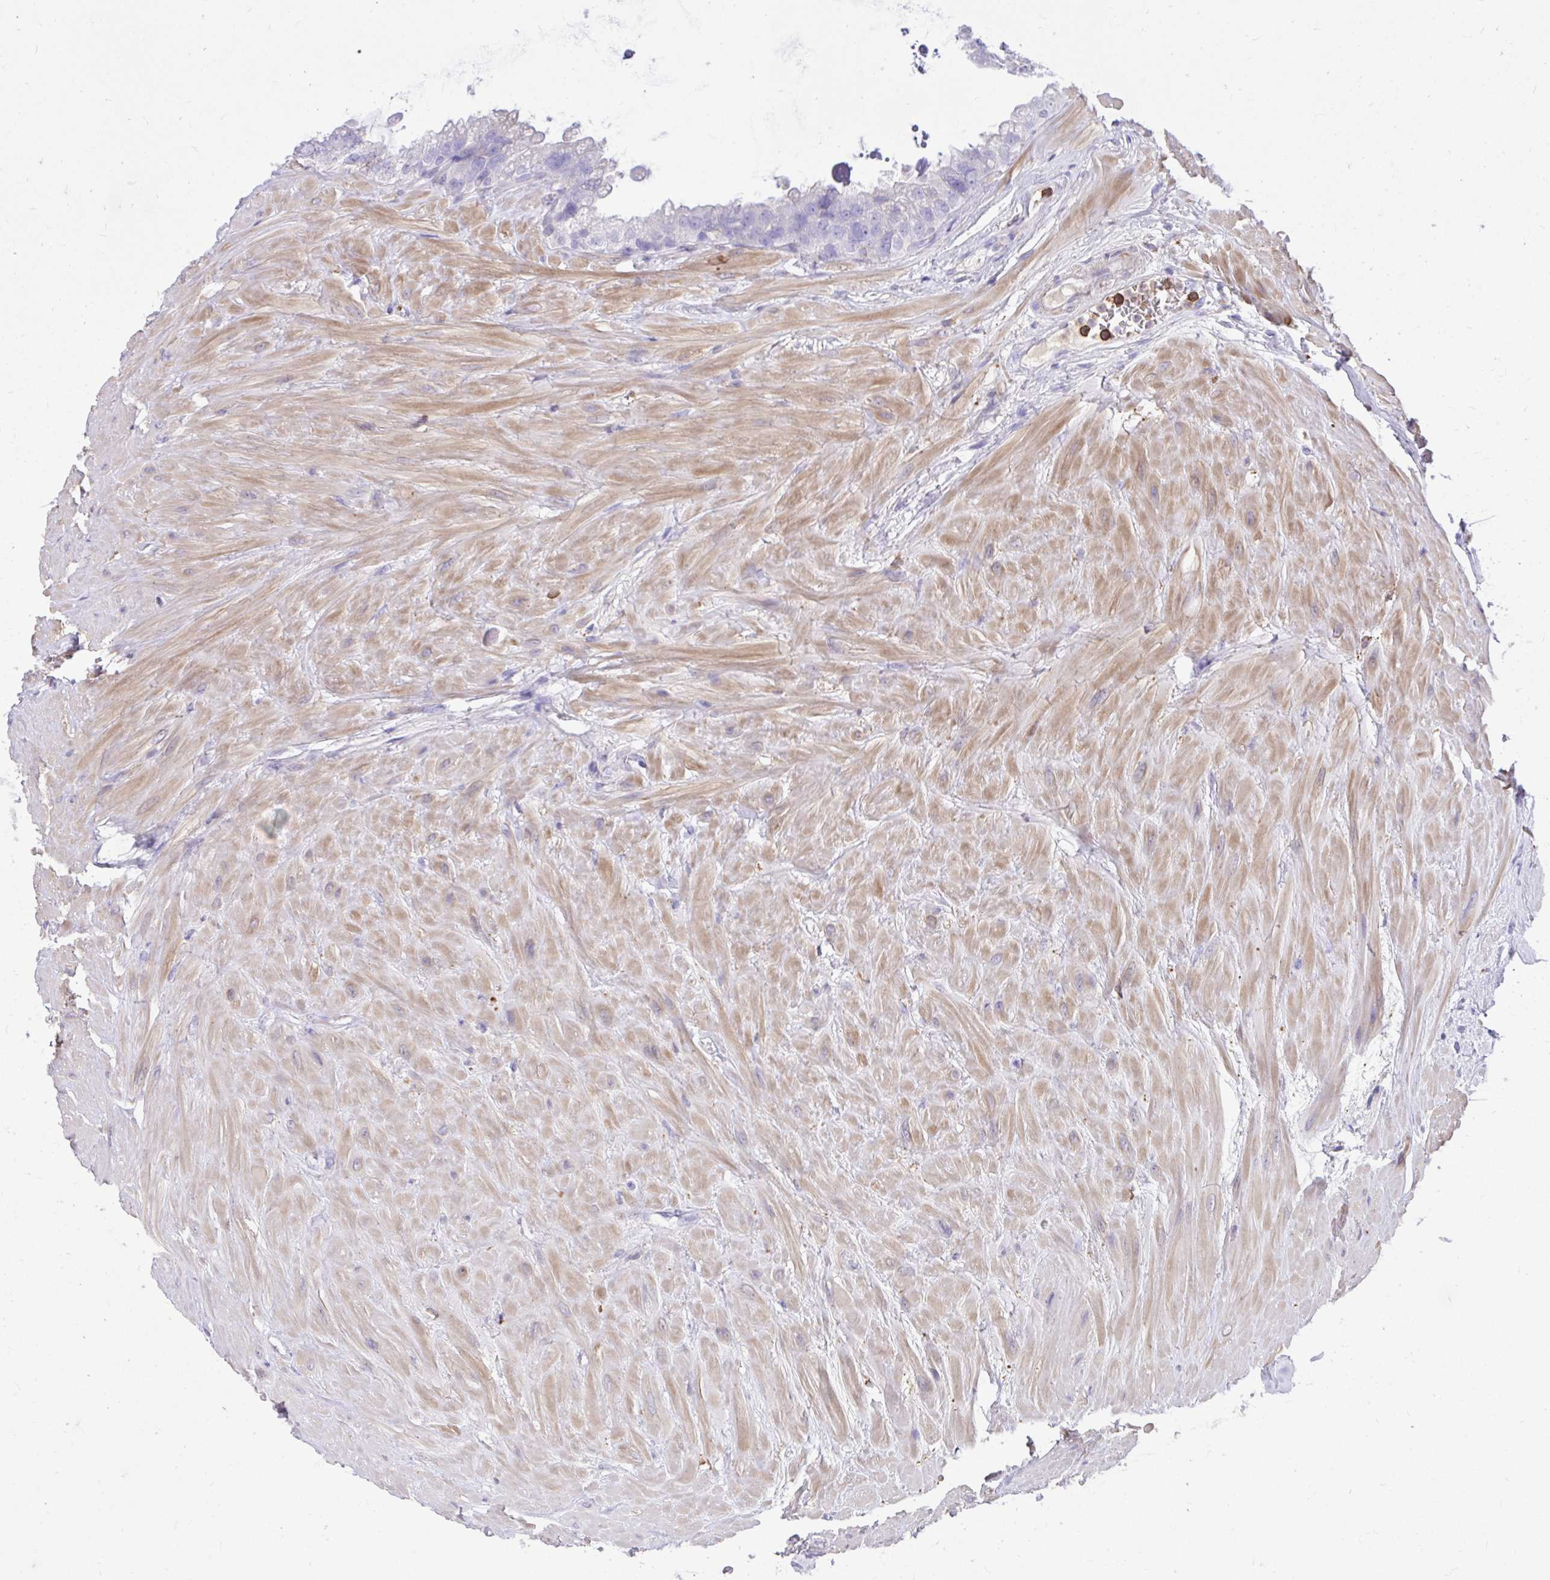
{"staining": {"intensity": "negative", "quantity": "none", "location": "none"}, "tissue": "seminal vesicle", "cell_type": "Glandular cells", "image_type": "normal", "snomed": [{"axis": "morphology", "description": "Normal tissue, NOS"}, {"axis": "topography", "description": "Seminal veicle"}, {"axis": "topography", "description": "Peripheral nerve tissue"}], "caption": "IHC histopathology image of benign seminal vesicle: human seminal vesicle stained with DAB reveals no significant protein positivity in glandular cells.", "gene": "TLR7", "patient": {"sex": "male", "age": 76}}